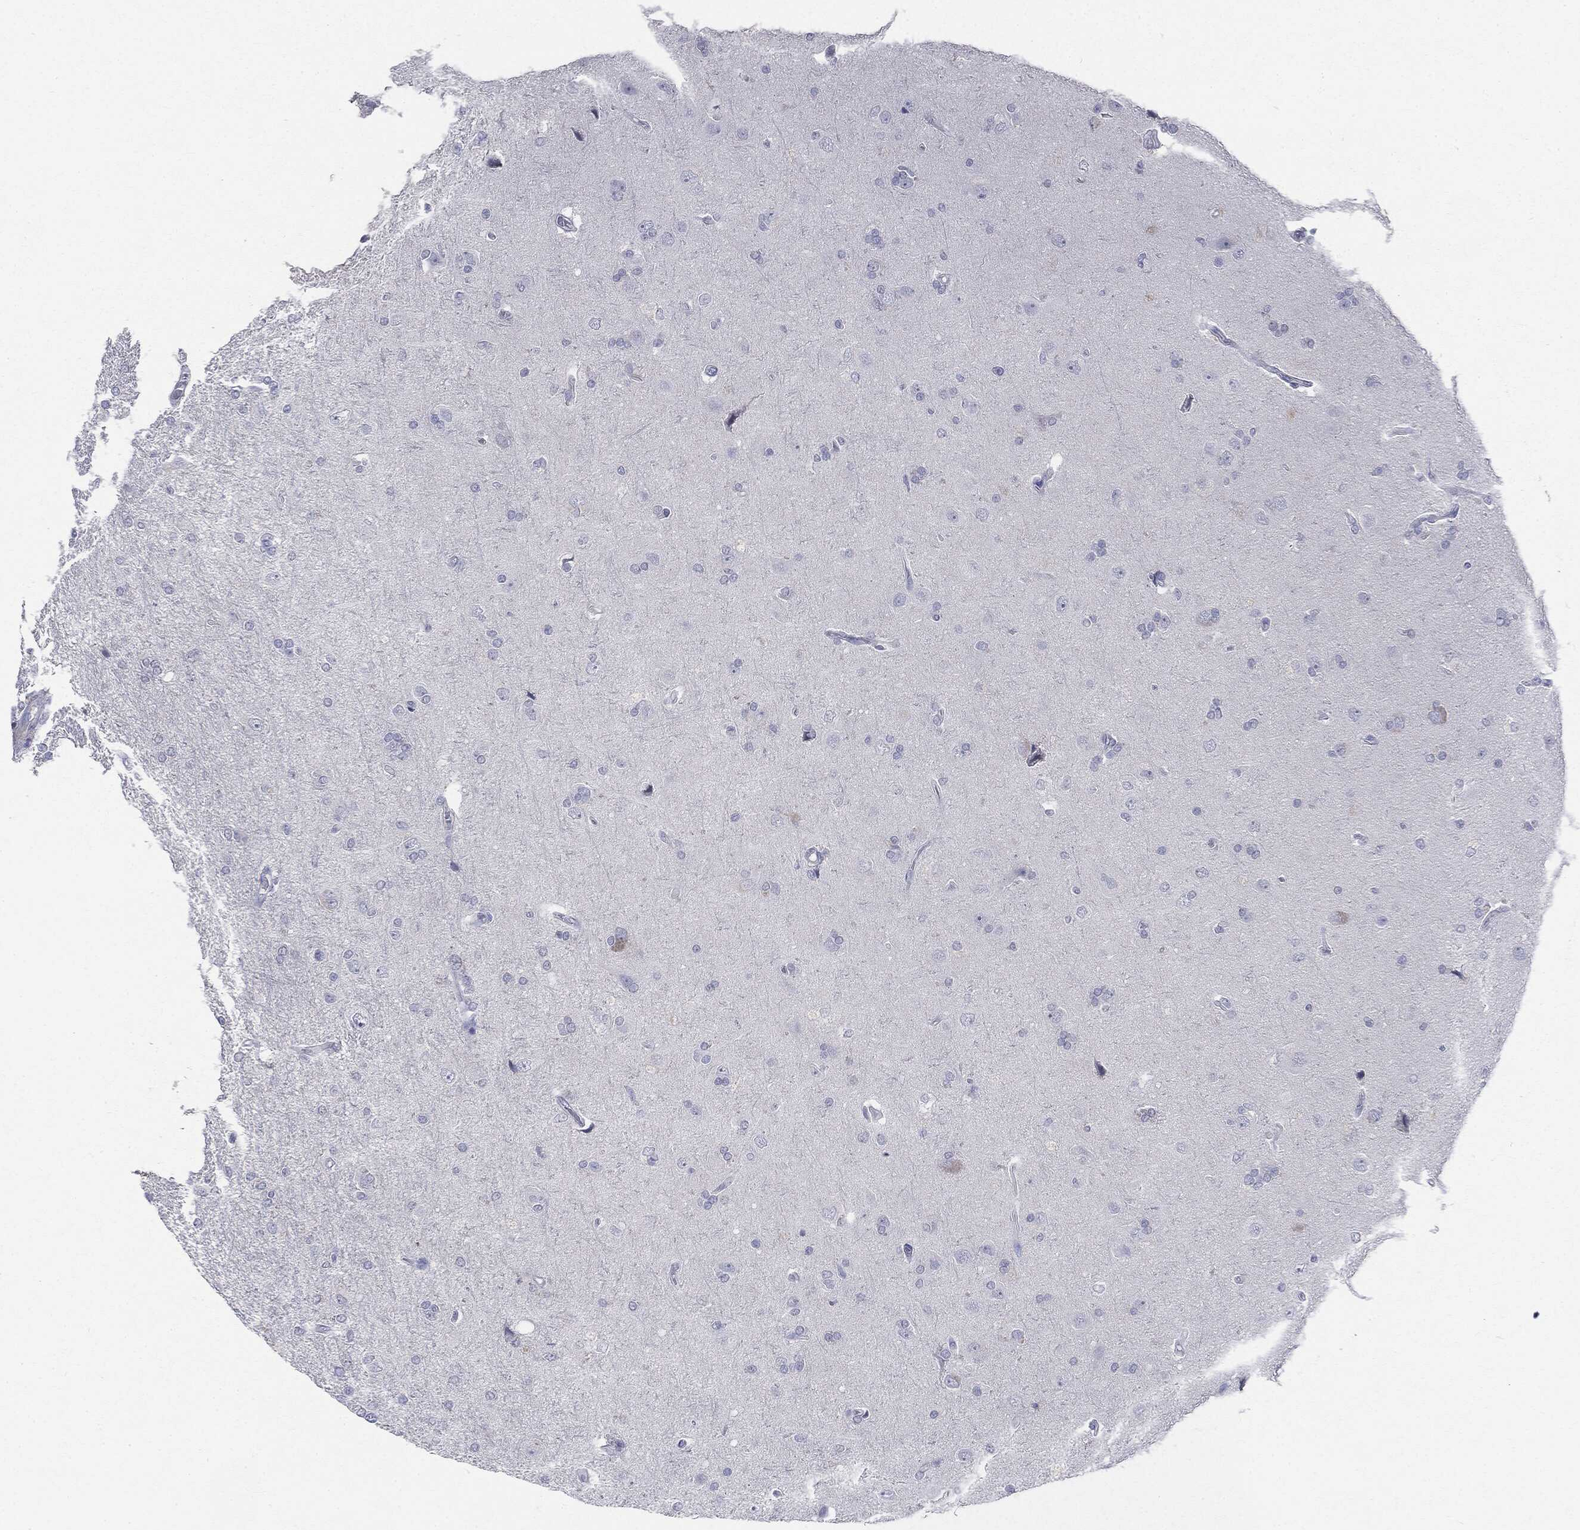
{"staining": {"intensity": "negative", "quantity": "none", "location": "none"}, "tissue": "glioma", "cell_type": "Tumor cells", "image_type": "cancer", "snomed": [{"axis": "morphology", "description": "Glioma, malignant, High grade"}, {"axis": "topography", "description": "Cerebral cortex"}], "caption": "Immunohistochemistry of human malignant high-grade glioma shows no staining in tumor cells.", "gene": "CGB1", "patient": {"sex": "male", "age": 70}}